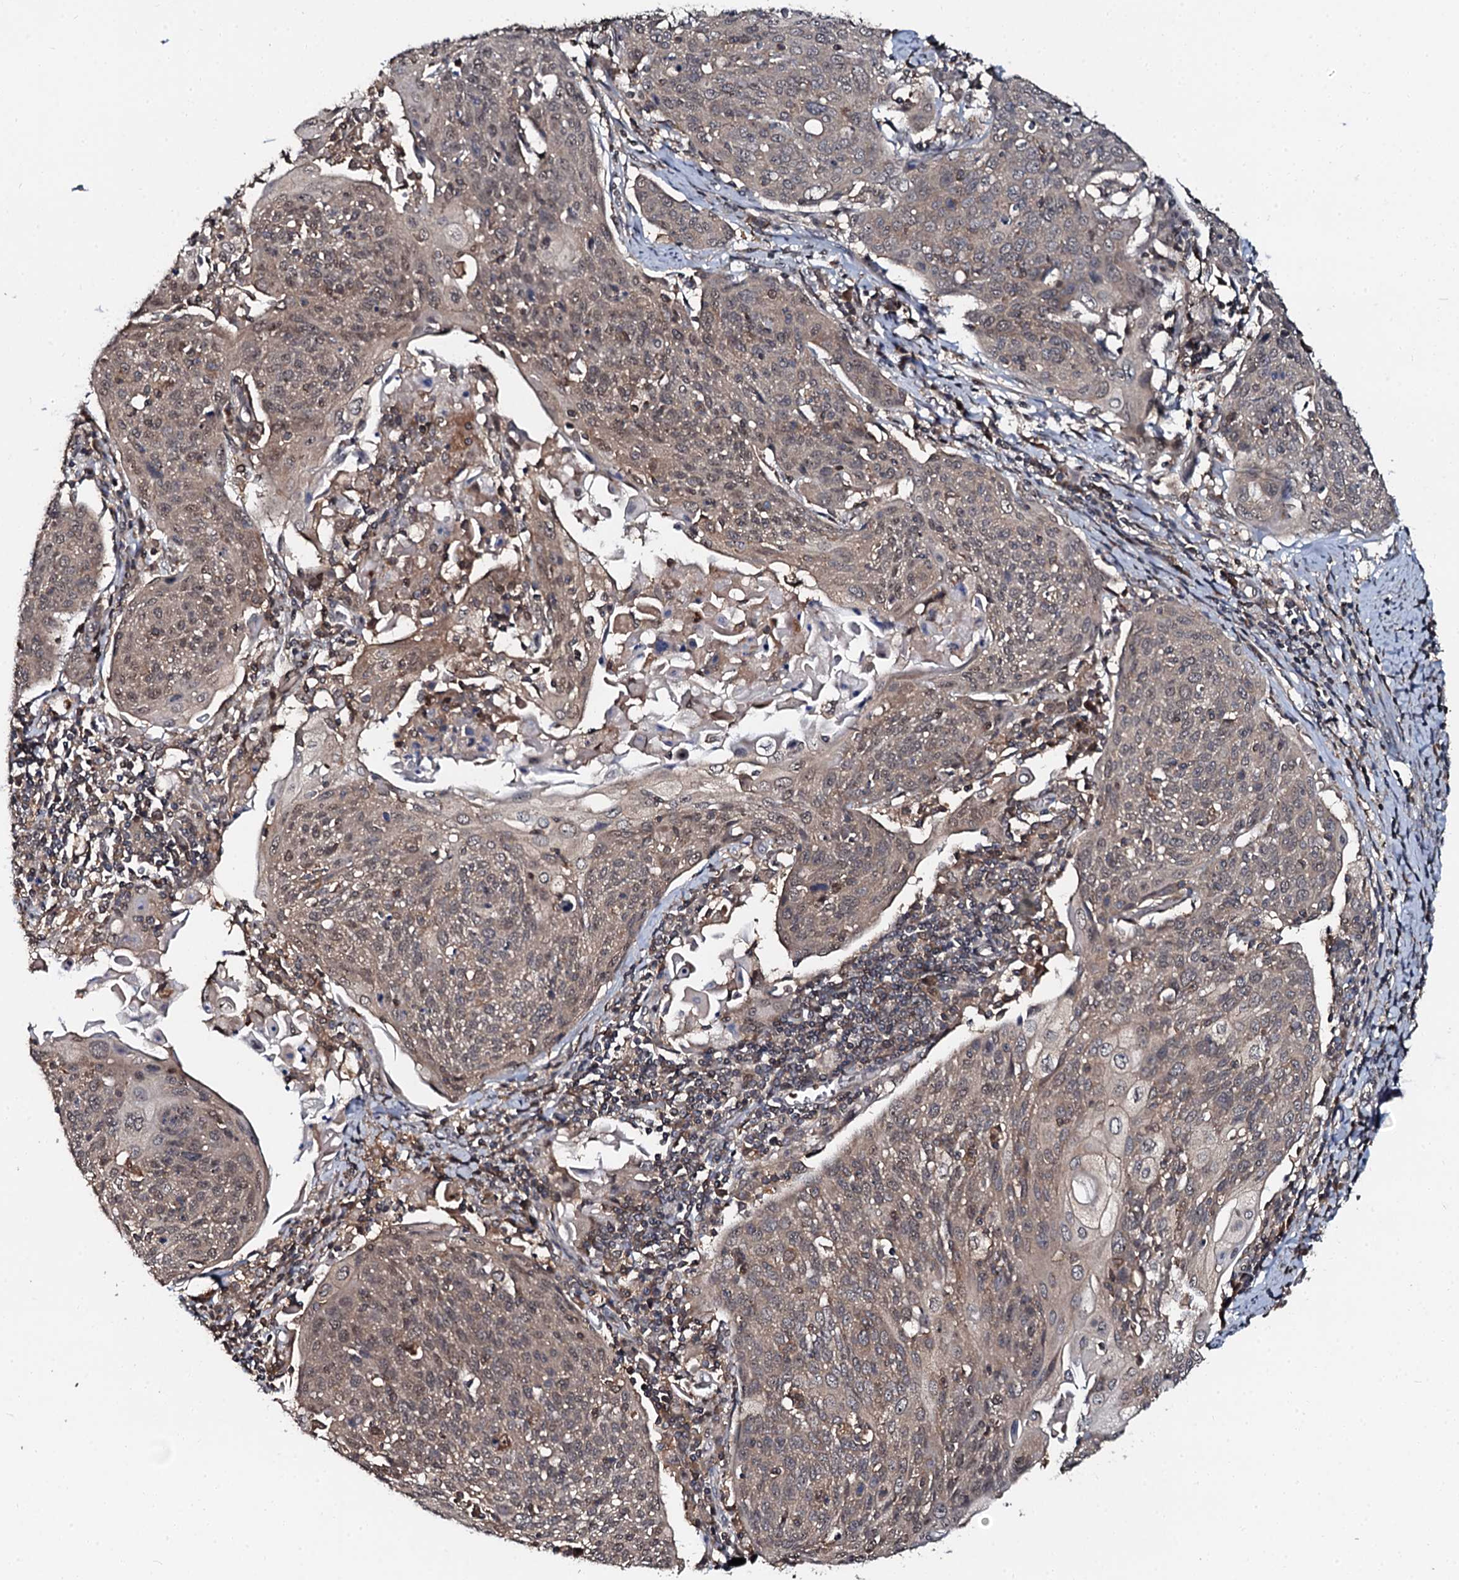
{"staining": {"intensity": "weak", "quantity": "25%-75%", "location": "cytoplasmic/membranous,nuclear"}, "tissue": "cervical cancer", "cell_type": "Tumor cells", "image_type": "cancer", "snomed": [{"axis": "morphology", "description": "Squamous cell carcinoma, NOS"}, {"axis": "topography", "description": "Cervix"}], "caption": "Weak cytoplasmic/membranous and nuclear expression for a protein is appreciated in approximately 25%-75% of tumor cells of cervical cancer using IHC.", "gene": "N4BP1", "patient": {"sex": "female", "age": 67}}